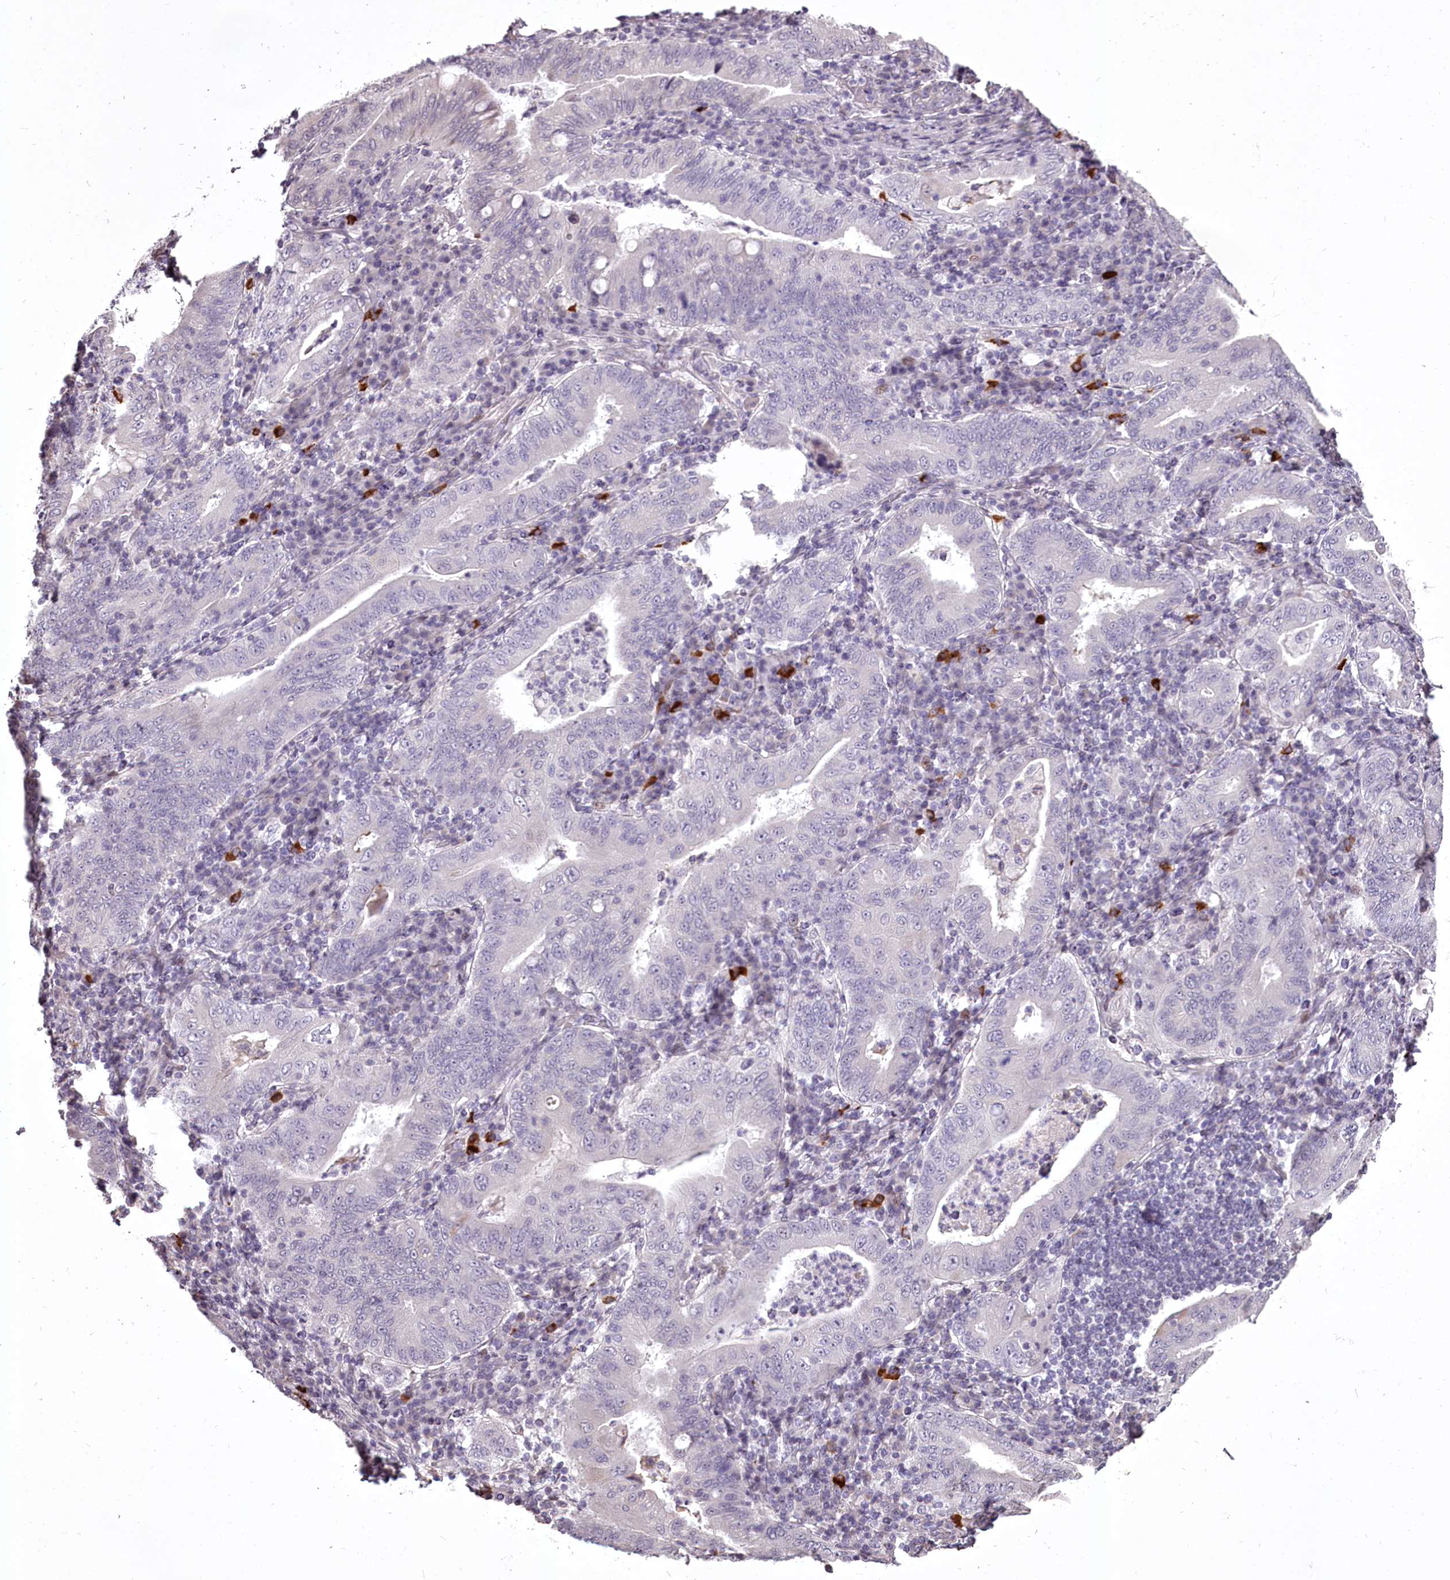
{"staining": {"intensity": "negative", "quantity": "none", "location": "none"}, "tissue": "stomach cancer", "cell_type": "Tumor cells", "image_type": "cancer", "snomed": [{"axis": "morphology", "description": "Normal tissue, NOS"}, {"axis": "morphology", "description": "Adenocarcinoma, NOS"}, {"axis": "topography", "description": "Esophagus"}, {"axis": "topography", "description": "Stomach, upper"}, {"axis": "topography", "description": "Peripheral nerve tissue"}], "caption": "This is an immunohistochemistry histopathology image of human stomach adenocarcinoma. There is no positivity in tumor cells.", "gene": "C1orf56", "patient": {"sex": "male", "age": 62}}